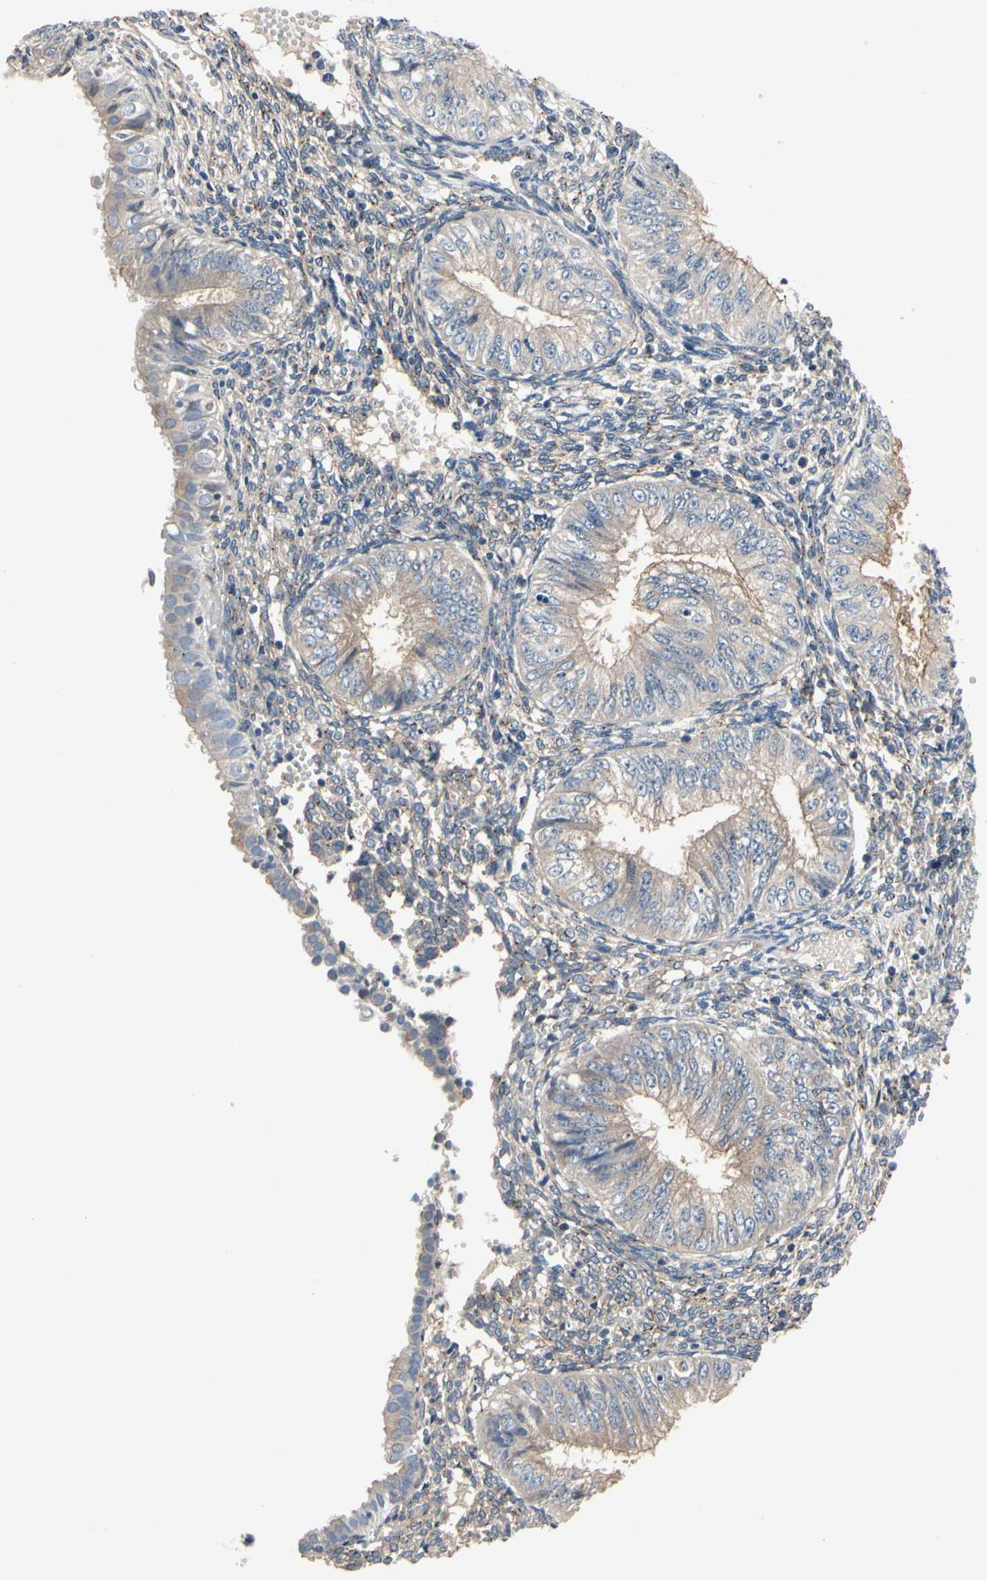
{"staining": {"intensity": "moderate", "quantity": "25%-75%", "location": "cytoplasmic/membranous"}, "tissue": "endometrial cancer", "cell_type": "Tumor cells", "image_type": "cancer", "snomed": [{"axis": "morphology", "description": "Normal tissue, NOS"}, {"axis": "morphology", "description": "Adenocarcinoma, NOS"}, {"axis": "topography", "description": "Endometrium"}], "caption": "Immunohistochemical staining of adenocarcinoma (endometrial) shows medium levels of moderate cytoplasmic/membranous expression in about 25%-75% of tumor cells.", "gene": "PRKAR2B", "patient": {"sex": "female", "age": 53}}